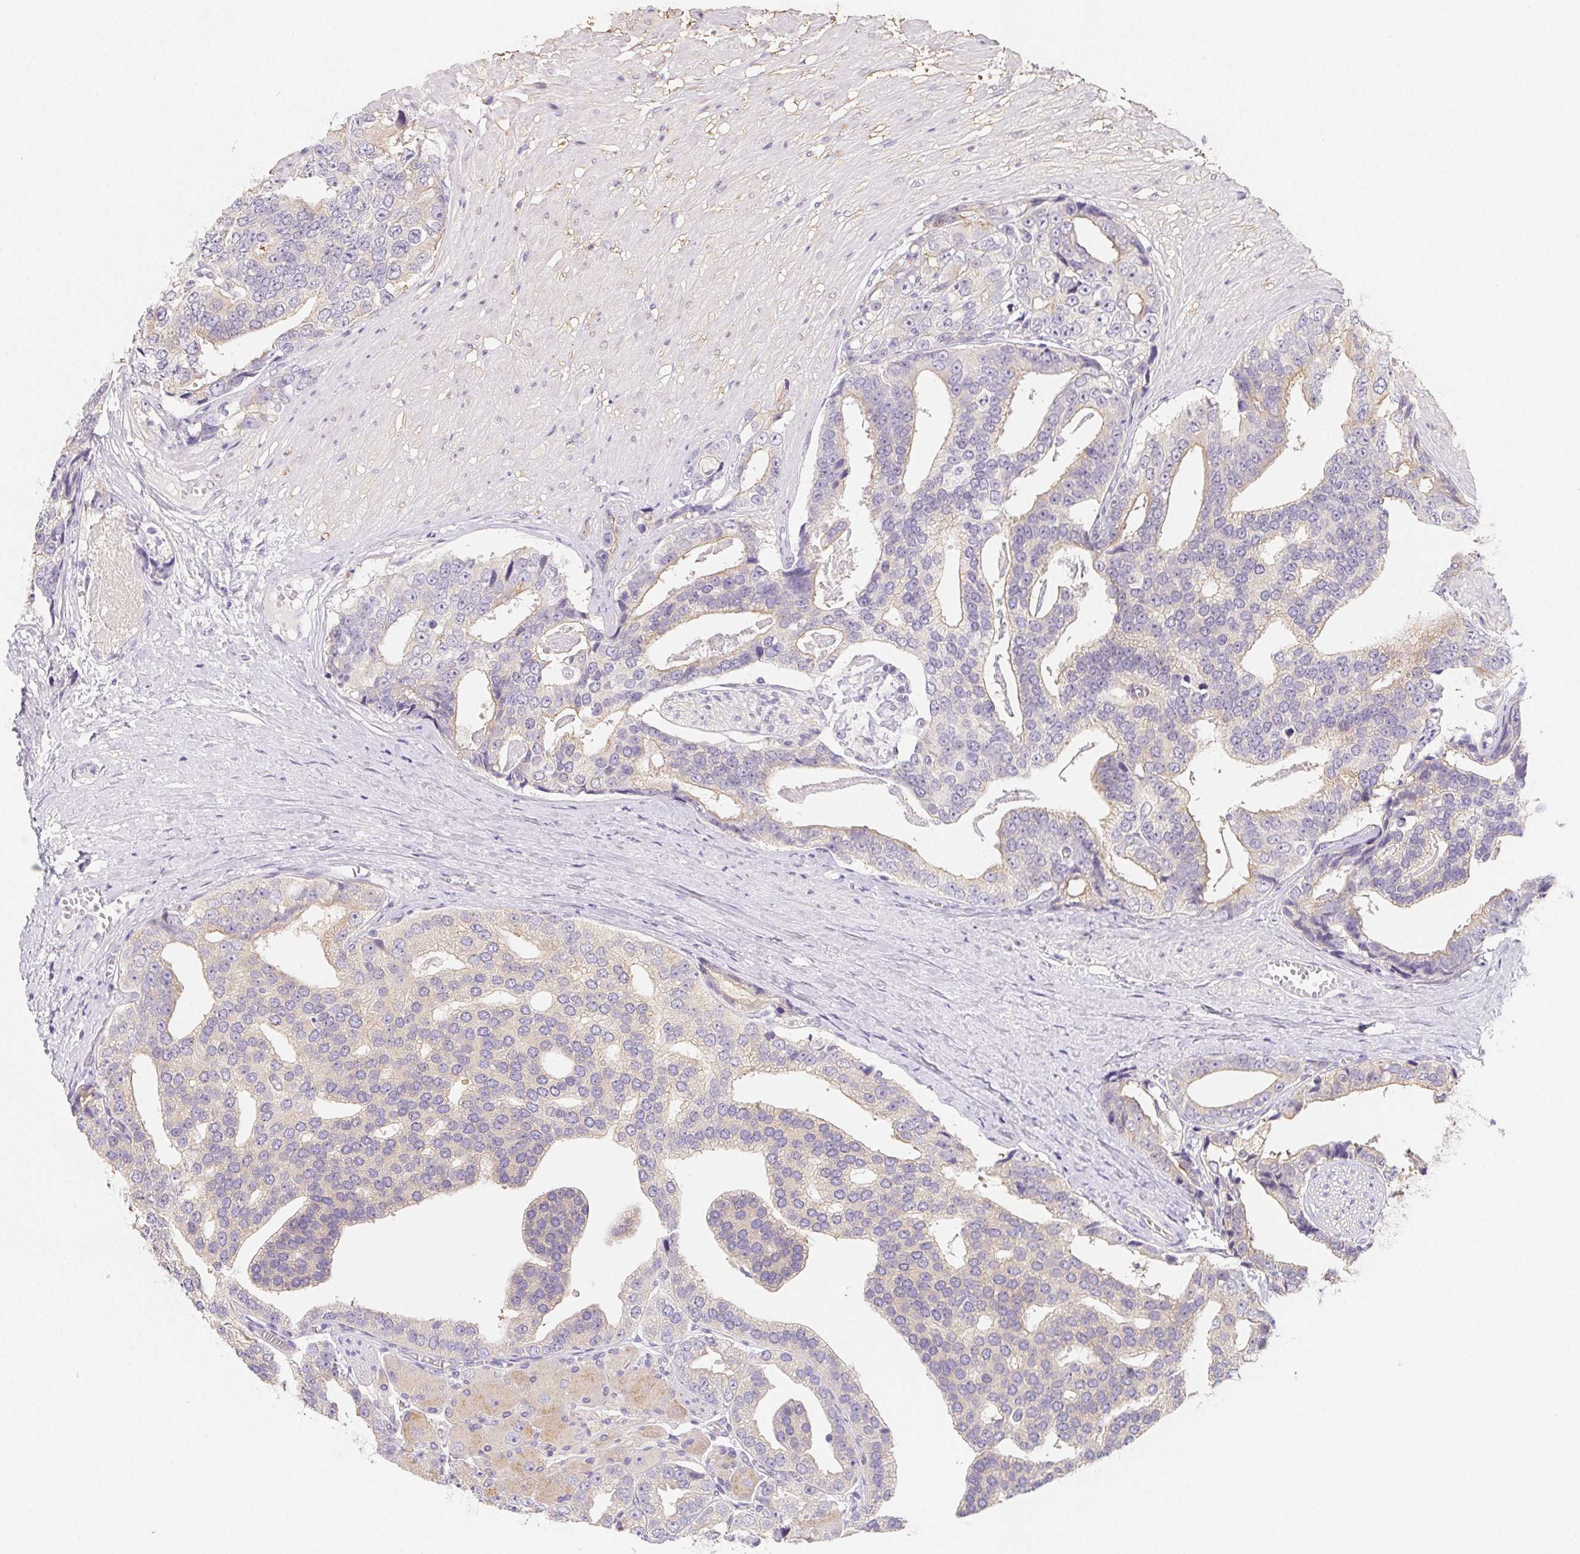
{"staining": {"intensity": "weak", "quantity": "<25%", "location": "cytoplasmic/membranous"}, "tissue": "prostate cancer", "cell_type": "Tumor cells", "image_type": "cancer", "snomed": [{"axis": "morphology", "description": "Adenocarcinoma, High grade"}, {"axis": "topography", "description": "Prostate"}], "caption": "A high-resolution micrograph shows immunohistochemistry staining of high-grade adenocarcinoma (prostate), which exhibits no significant expression in tumor cells. (Stains: DAB immunohistochemistry with hematoxylin counter stain, Microscopy: brightfield microscopy at high magnification).", "gene": "ZBBX", "patient": {"sex": "male", "age": 71}}